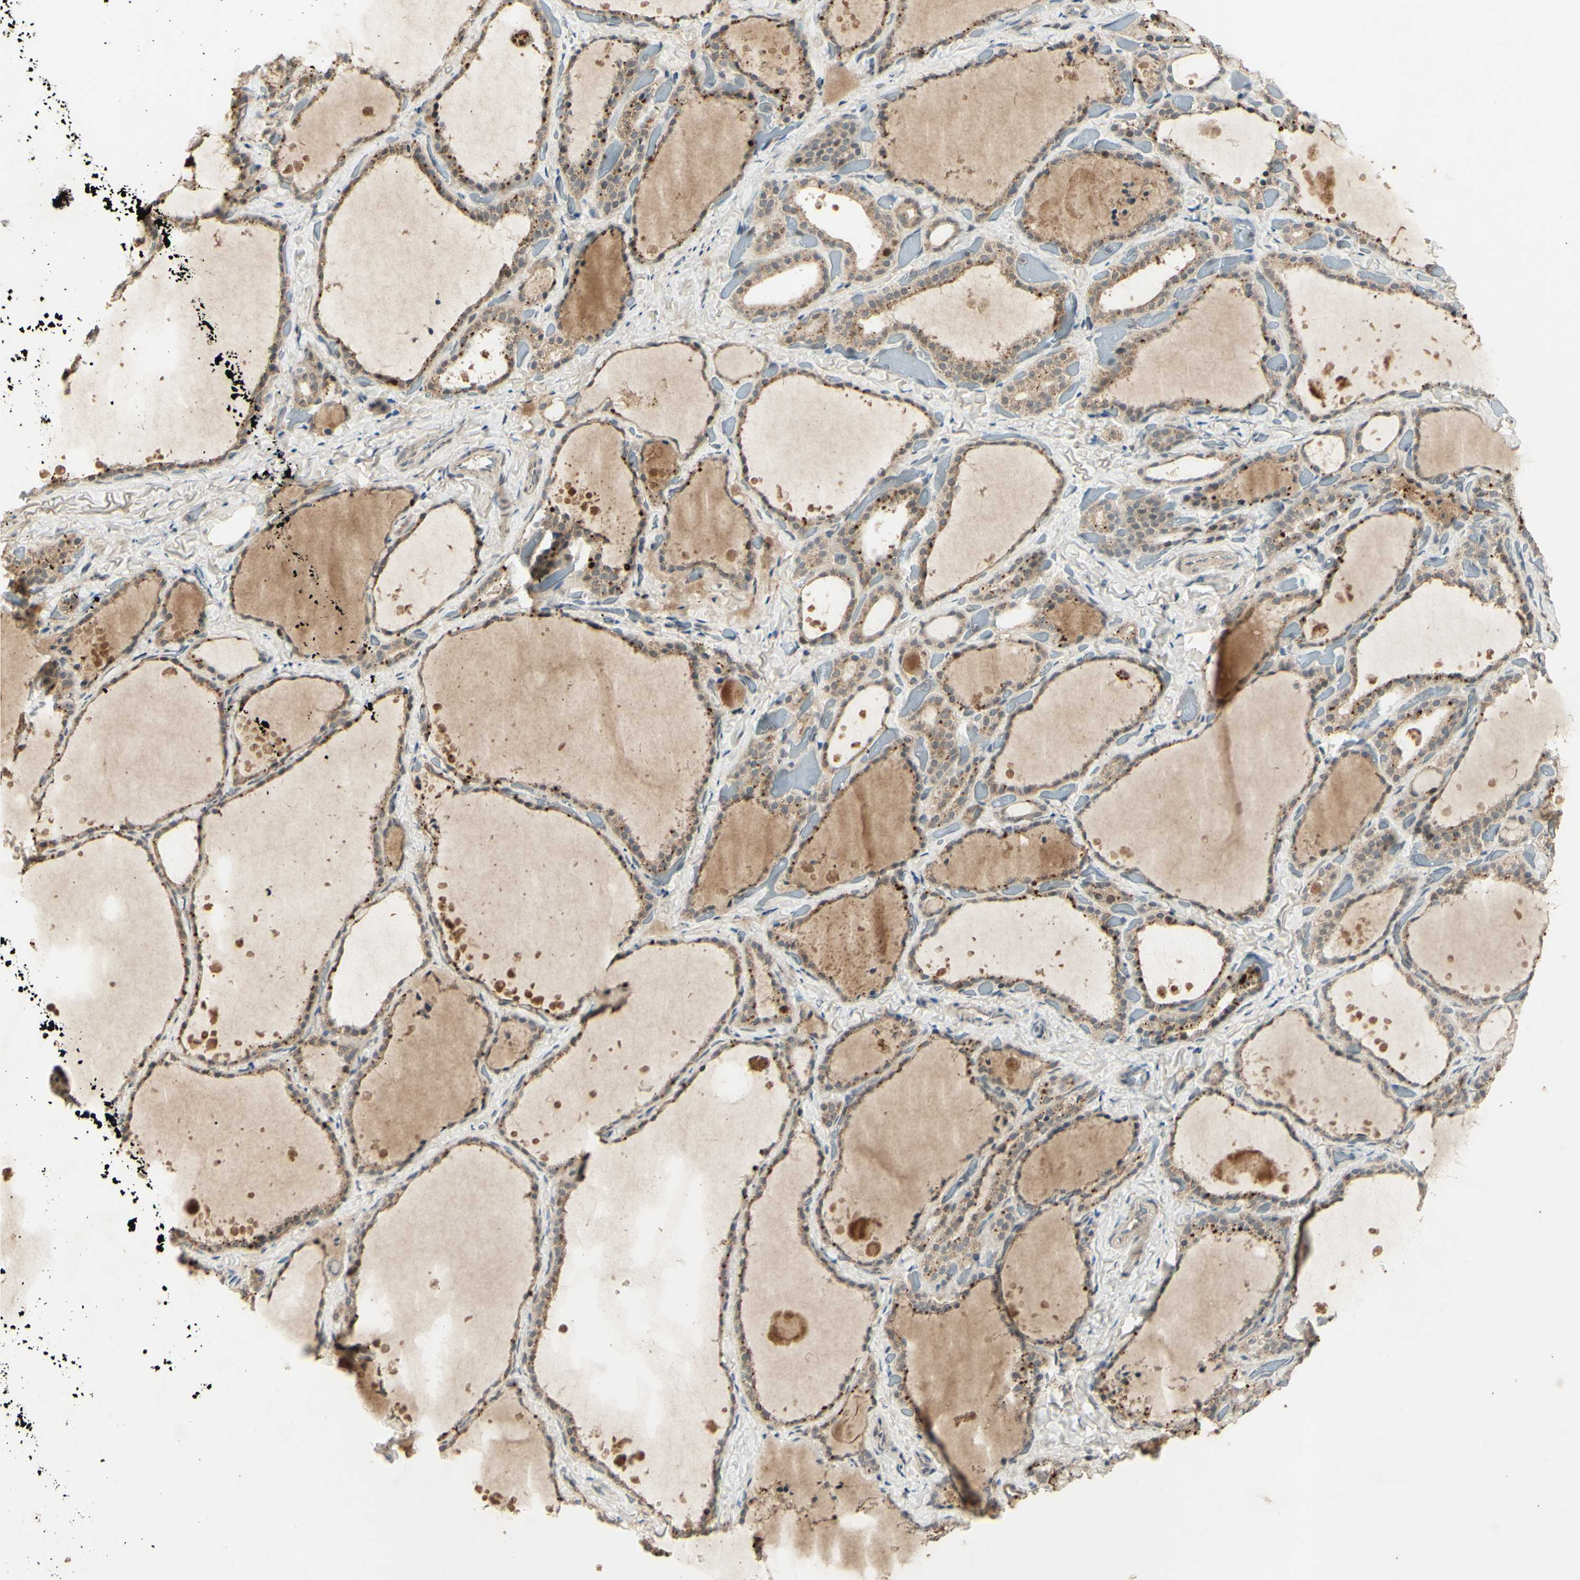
{"staining": {"intensity": "strong", "quantity": "25%-75%", "location": "cytoplasmic/membranous"}, "tissue": "thyroid gland", "cell_type": "Glandular cells", "image_type": "normal", "snomed": [{"axis": "morphology", "description": "Normal tissue, NOS"}, {"axis": "topography", "description": "Thyroid gland"}], "caption": "Immunohistochemistry (IHC) histopathology image of benign thyroid gland stained for a protein (brown), which shows high levels of strong cytoplasmic/membranous staining in about 25%-75% of glandular cells.", "gene": "RAD18", "patient": {"sex": "female", "age": 44}}